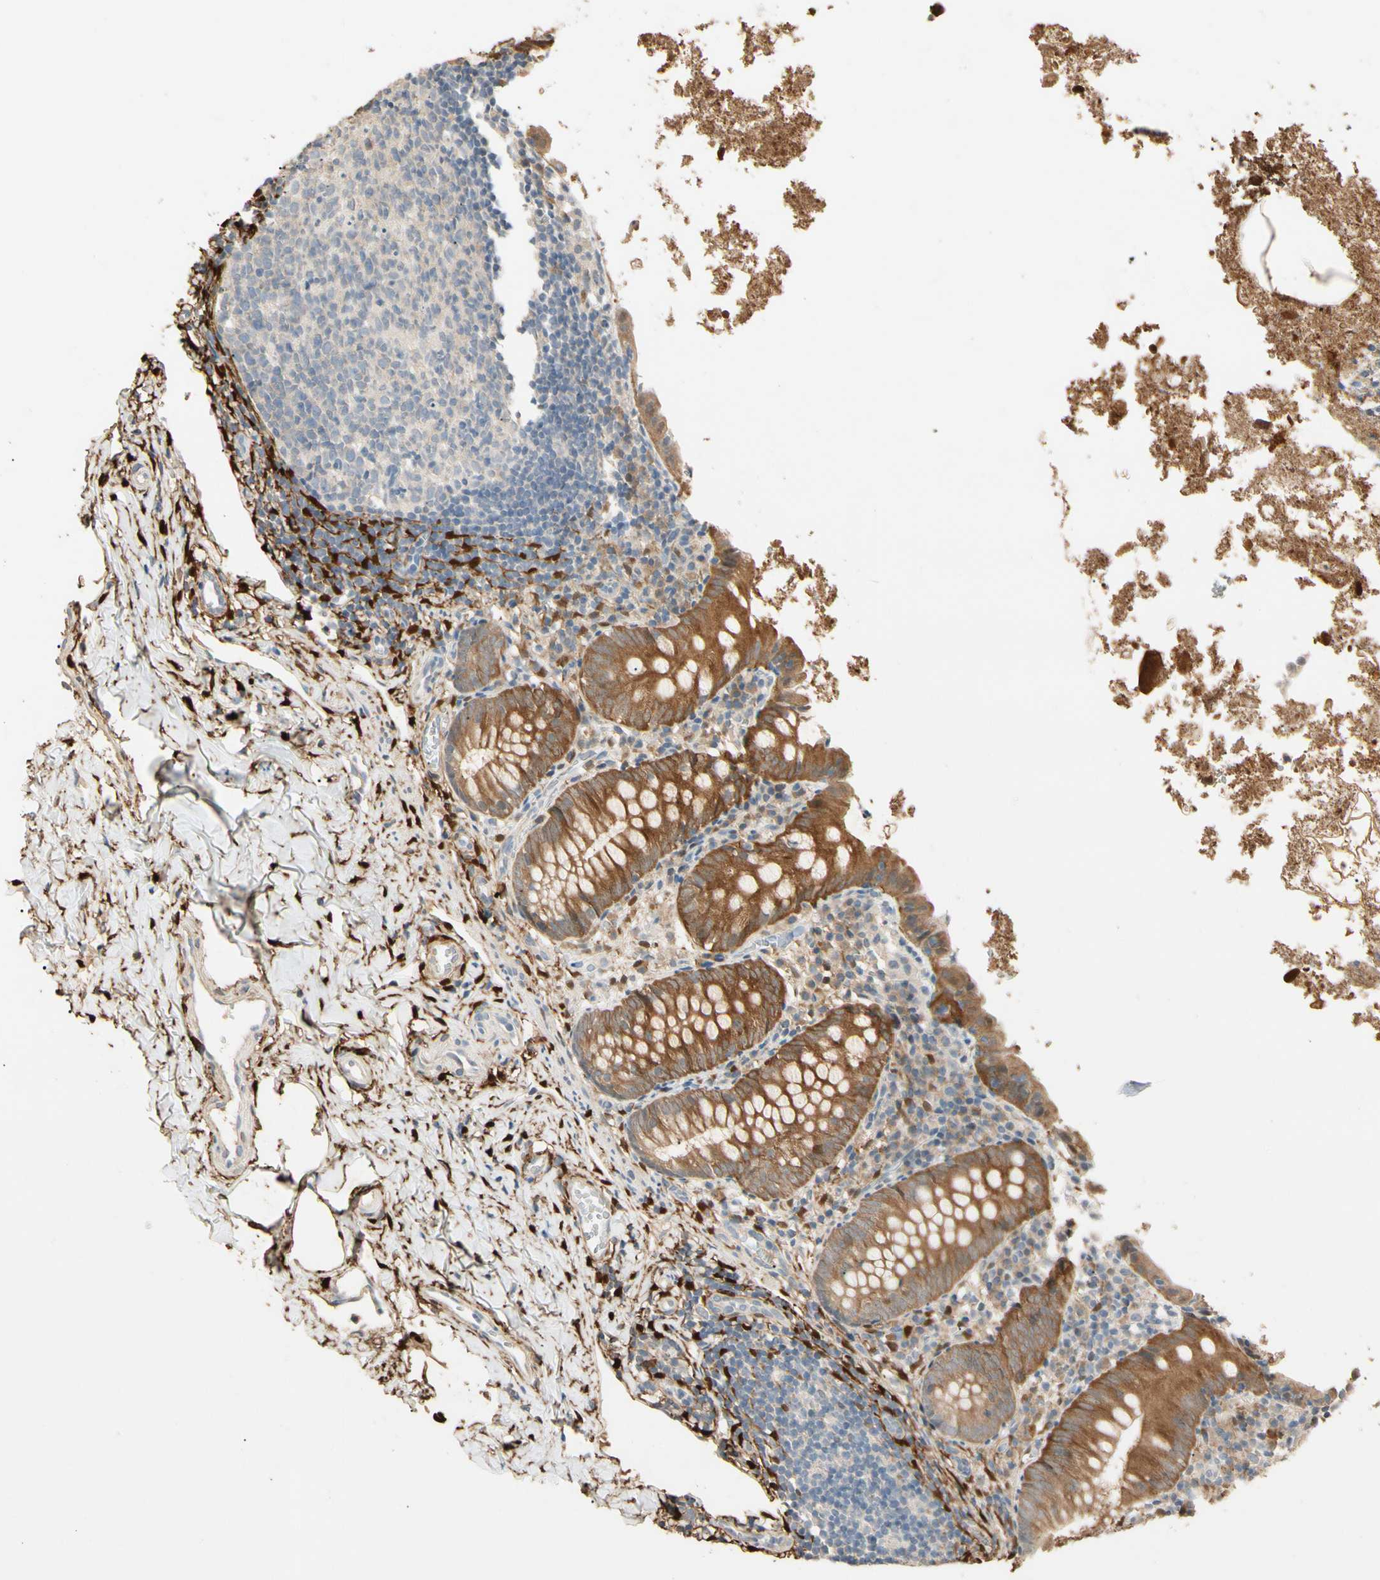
{"staining": {"intensity": "moderate", "quantity": ">75%", "location": "cytoplasmic/membranous"}, "tissue": "appendix", "cell_type": "Glandular cells", "image_type": "normal", "snomed": [{"axis": "morphology", "description": "Normal tissue, NOS"}, {"axis": "topography", "description": "Appendix"}], "caption": "Appendix stained for a protein exhibits moderate cytoplasmic/membranous positivity in glandular cells. The staining is performed using DAB brown chromogen to label protein expression. The nuclei are counter-stained blue using hematoxylin.", "gene": "GNE", "patient": {"sex": "female", "age": 10}}